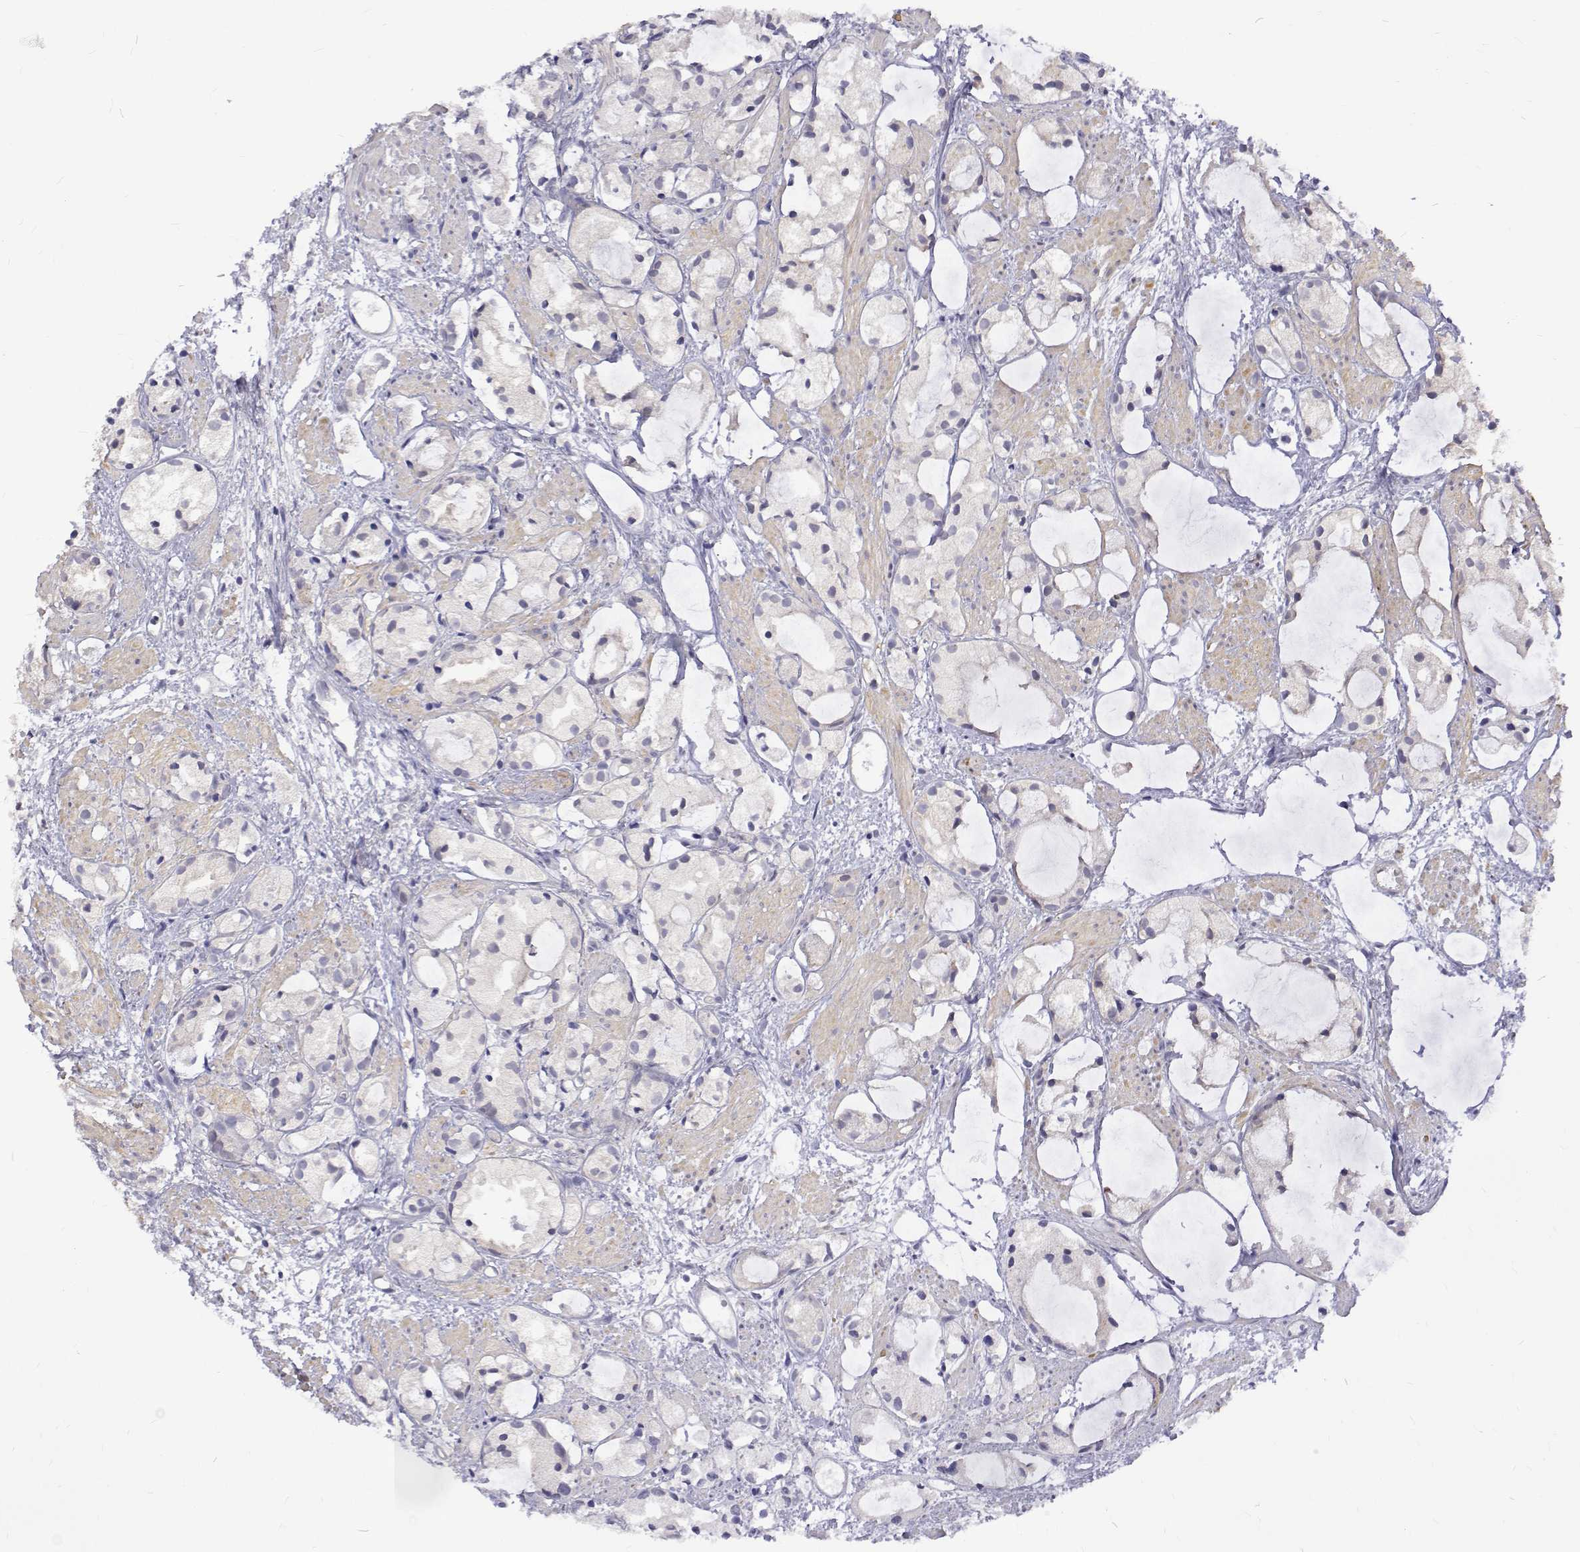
{"staining": {"intensity": "negative", "quantity": "none", "location": "none"}, "tissue": "prostate cancer", "cell_type": "Tumor cells", "image_type": "cancer", "snomed": [{"axis": "morphology", "description": "Adenocarcinoma, High grade"}, {"axis": "topography", "description": "Prostate"}], "caption": "Prostate cancer (adenocarcinoma (high-grade)) stained for a protein using IHC displays no positivity tumor cells.", "gene": "PADI1", "patient": {"sex": "male", "age": 85}}